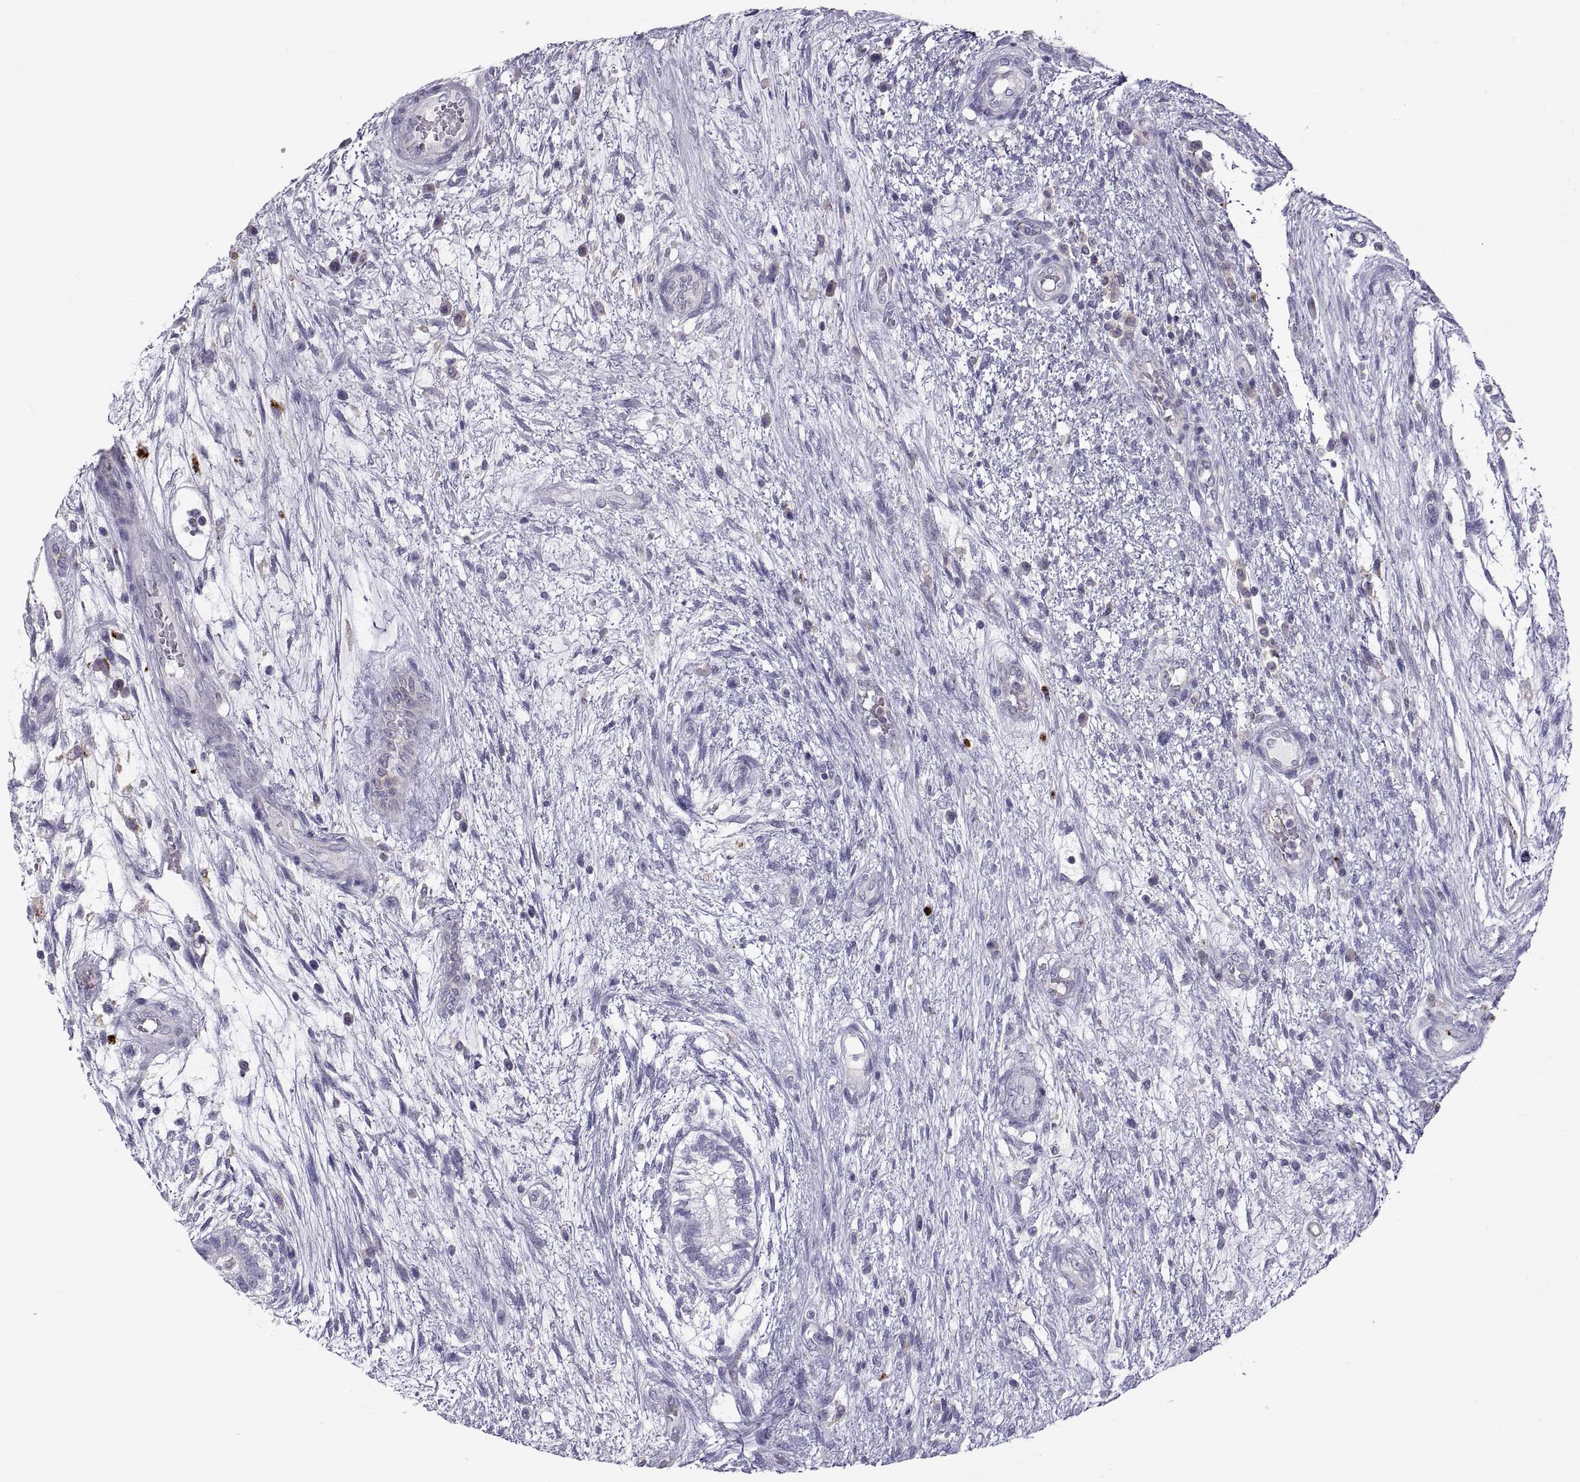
{"staining": {"intensity": "negative", "quantity": "none", "location": "none"}, "tissue": "testis cancer", "cell_type": "Tumor cells", "image_type": "cancer", "snomed": [{"axis": "morphology", "description": "Normal tissue, NOS"}, {"axis": "morphology", "description": "Carcinoma, Embryonal, NOS"}, {"axis": "topography", "description": "Testis"}, {"axis": "topography", "description": "Epididymis"}], "caption": "This is an IHC image of human testis cancer. There is no positivity in tumor cells.", "gene": "RGS19", "patient": {"sex": "male", "age": 32}}